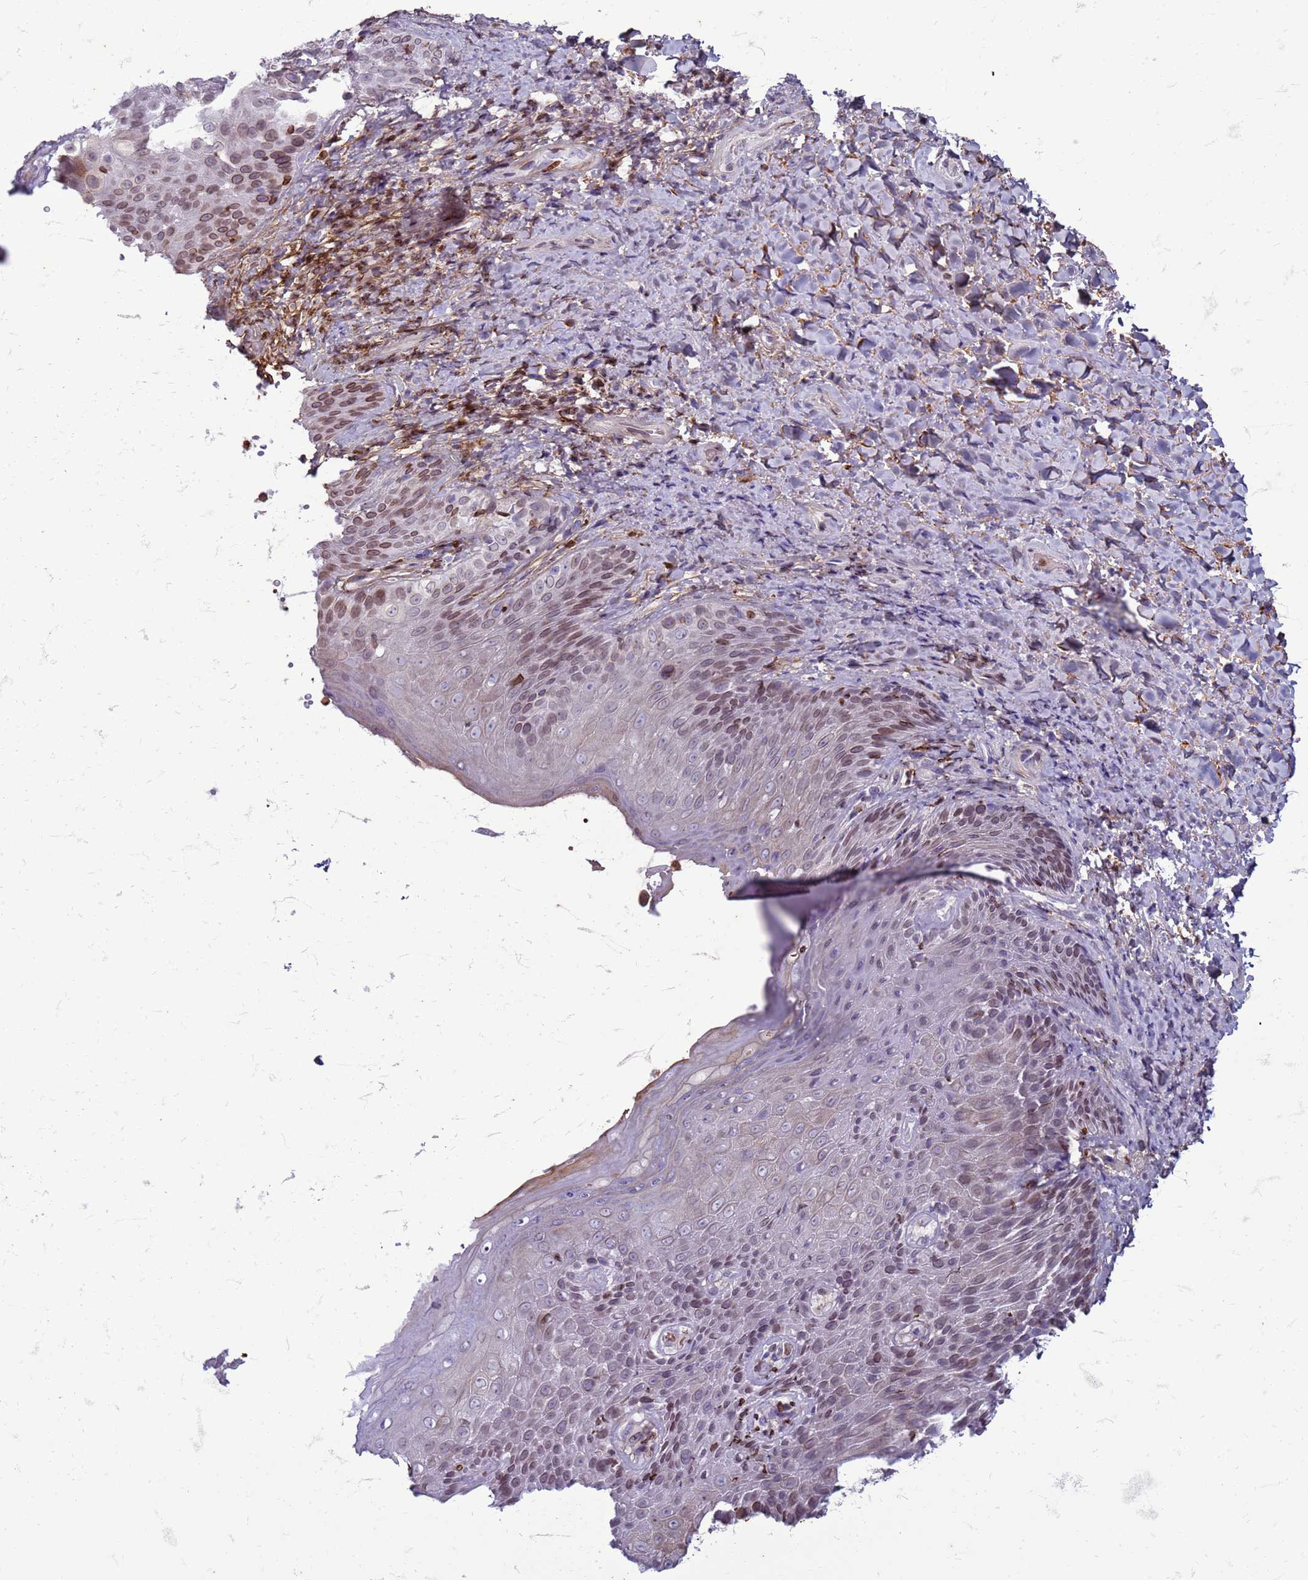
{"staining": {"intensity": "moderate", "quantity": "25%-75%", "location": "cytoplasmic/membranous,nuclear"}, "tissue": "skin", "cell_type": "Epidermal cells", "image_type": "normal", "snomed": [{"axis": "morphology", "description": "Normal tissue, NOS"}, {"axis": "topography", "description": "Anal"}], "caption": "IHC (DAB) staining of normal human skin exhibits moderate cytoplasmic/membranous,nuclear protein positivity in about 25%-75% of epidermal cells. The staining is performed using DAB brown chromogen to label protein expression. The nuclei are counter-stained blue using hematoxylin.", "gene": "METTL25B", "patient": {"sex": "female", "age": 89}}